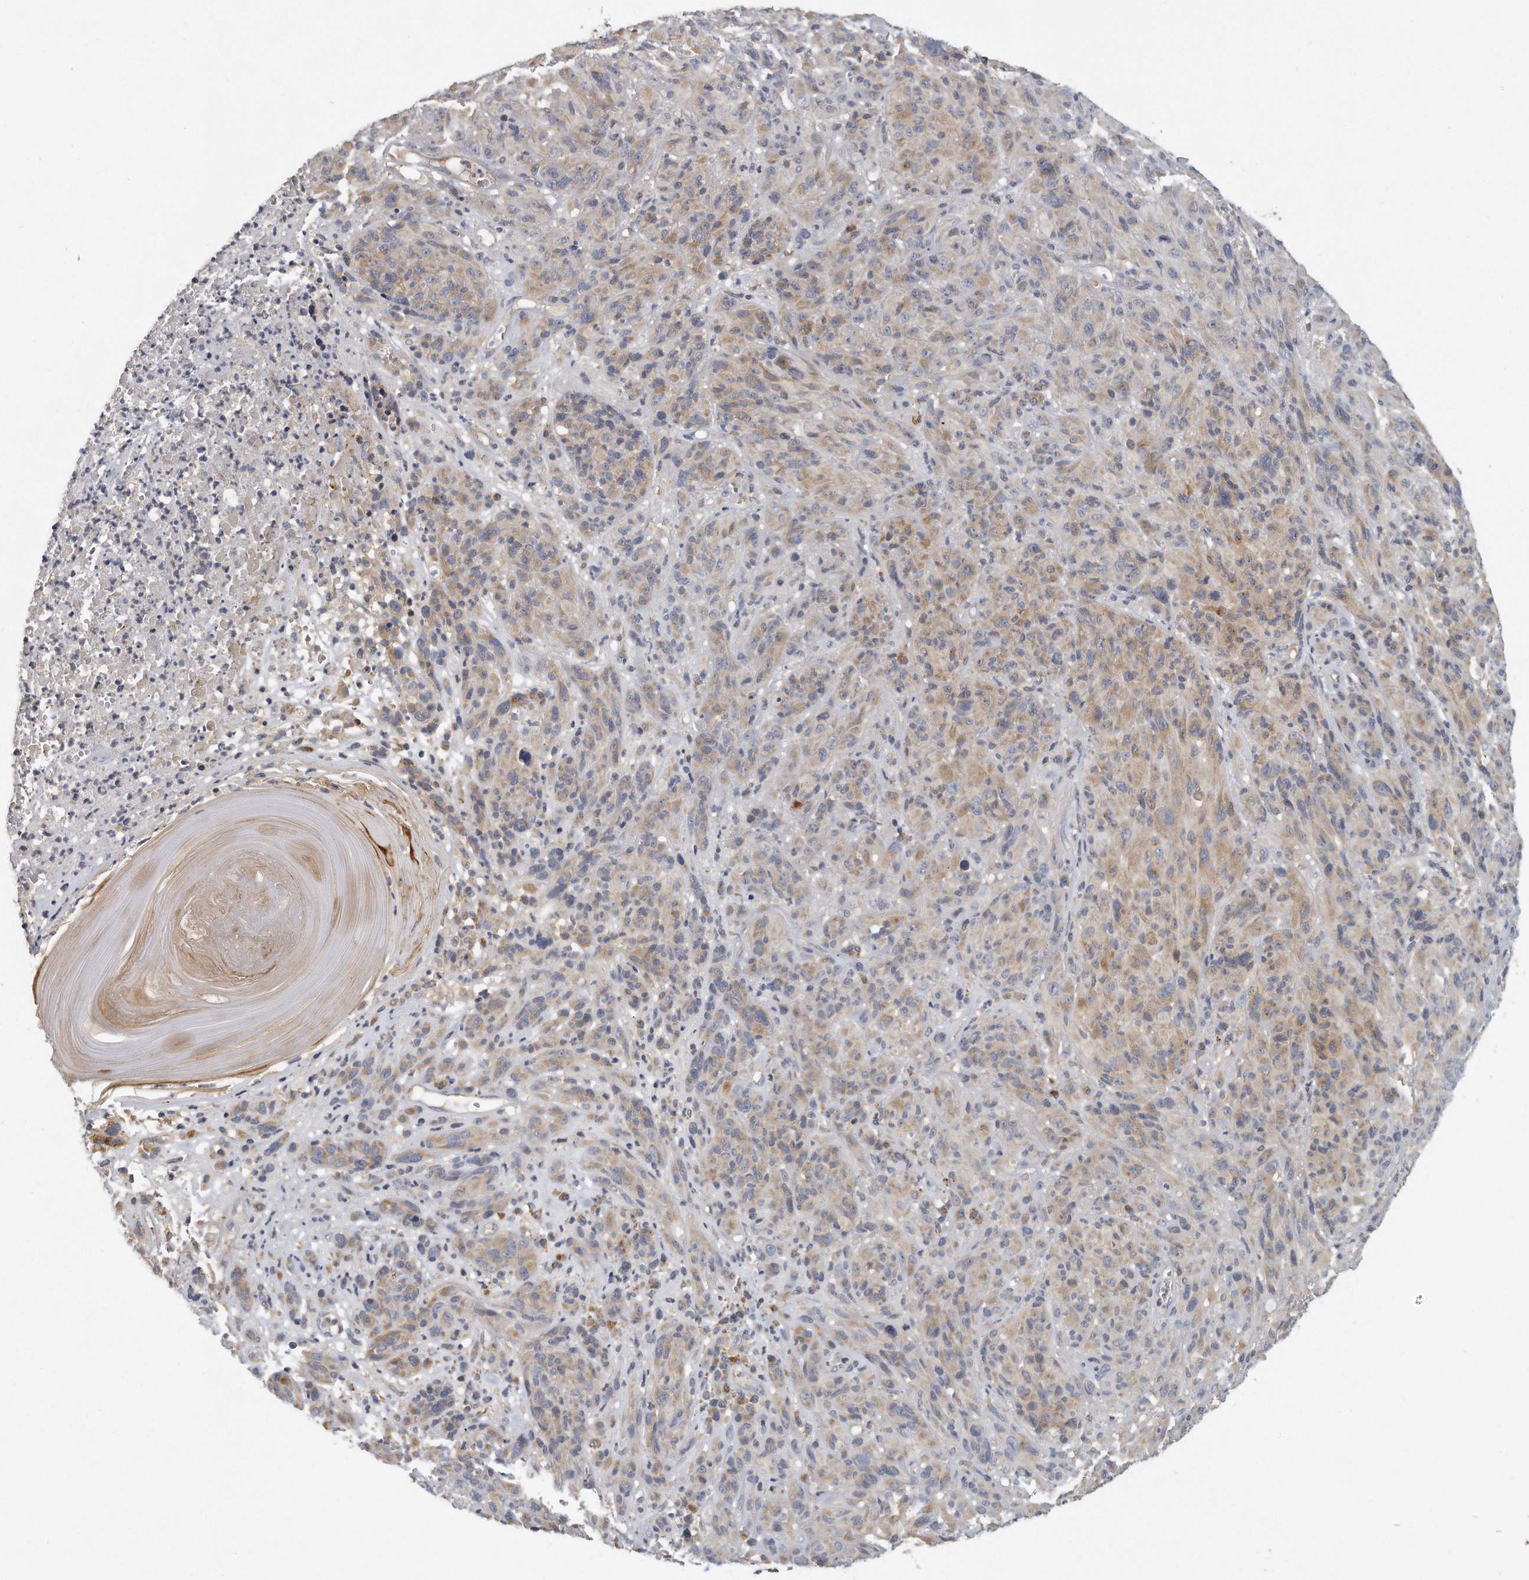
{"staining": {"intensity": "weak", "quantity": ">75%", "location": "cytoplasmic/membranous"}, "tissue": "melanoma", "cell_type": "Tumor cells", "image_type": "cancer", "snomed": [{"axis": "morphology", "description": "Malignant melanoma, NOS"}, {"axis": "topography", "description": "Skin of head"}], "caption": "Immunohistochemistry (IHC) (DAB) staining of human melanoma reveals weak cytoplasmic/membranous protein expression in approximately >75% of tumor cells.", "gene": "TRAPPC14", "patient": {"sex": "male", "age": 96}}